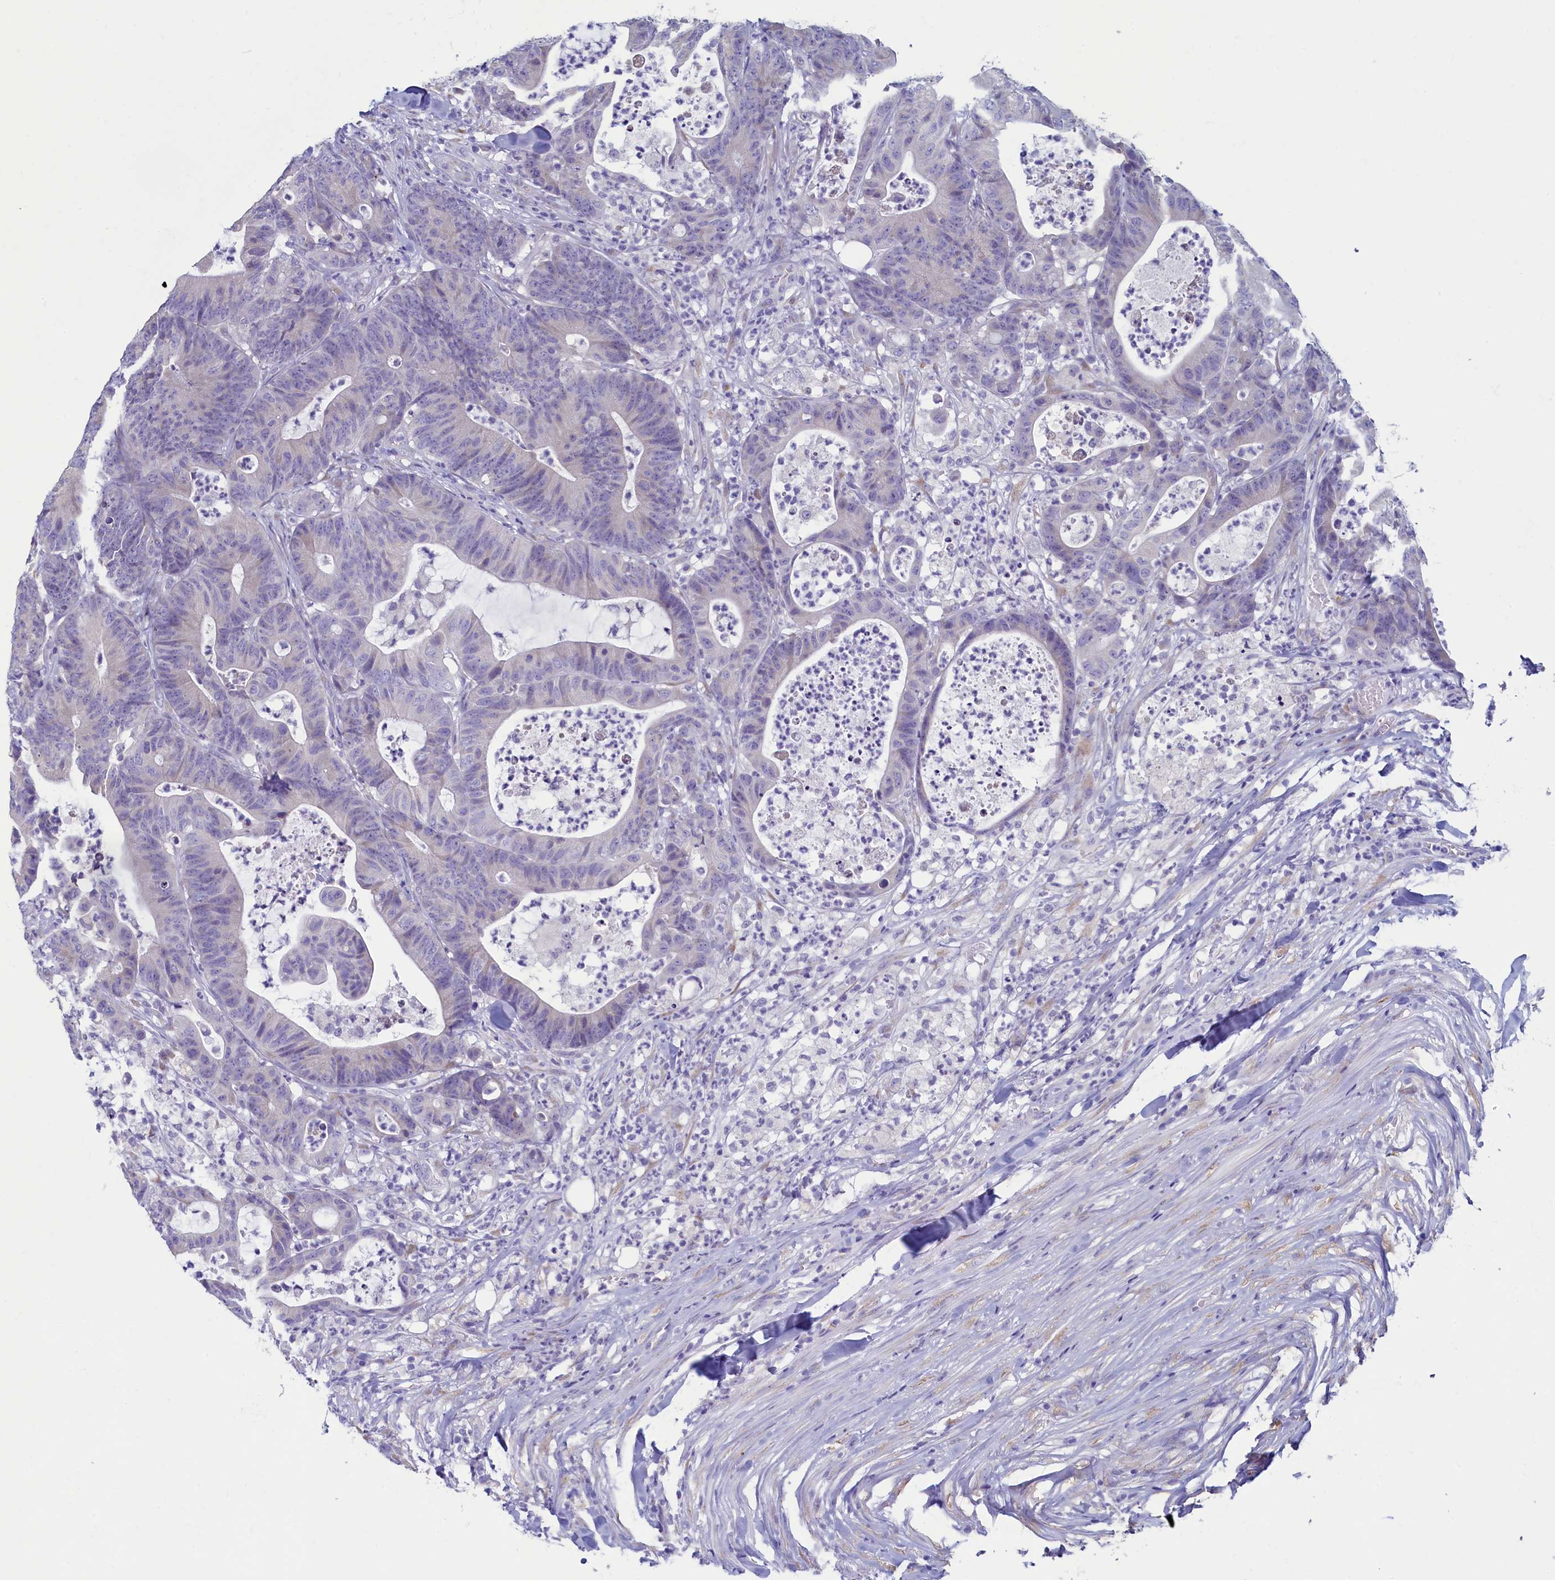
{"staining": {"intensity": "negative", "quantity": "none", "location": "none"}, "tissue": "colorectal cancer", "cell_type": "Tumor cells", "image_type": "cancer", "snomed": [{"axis": "morphology", "description": "Adenocarcinoma, NOS"}, {"axis": "topography", "description": "Colon"}], "caption": "Tumor cells are negative for brown protein staining in colorectal adenocarcinoma.", "gene": "SKA3", "patient": {"sex": "female", "age": 84}}